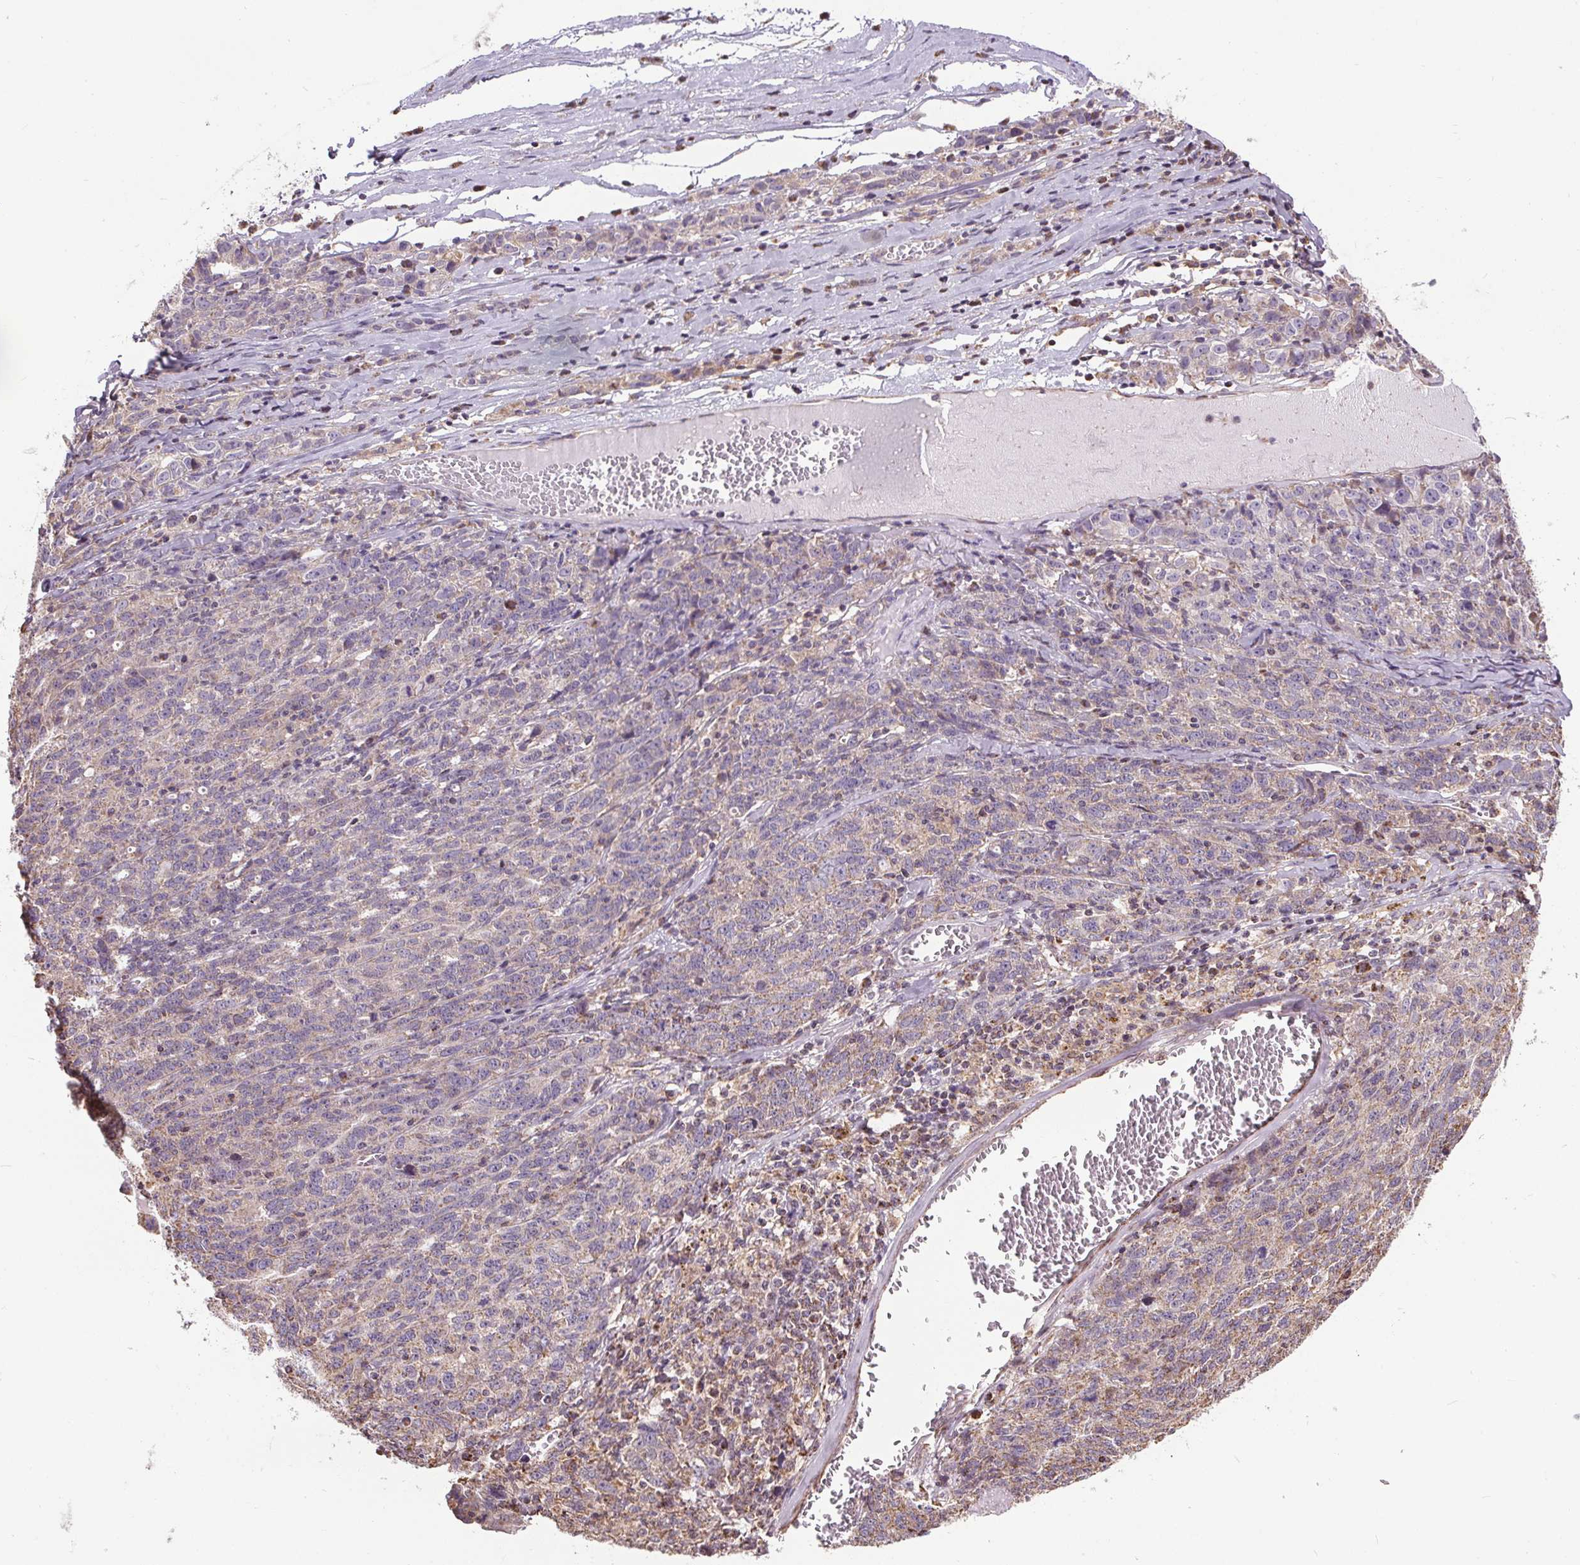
{"staining": {"intensity": "weak", "quantity": "<25%", "location": "cytoplasmic/membranous"}, "tissue": "ovarian cancer", "cell_type": "Tumor cells", "image_type": "cancer", "snomed": [{"axis": "morphology", "description": "Cystadenocarcinoma, serous, NOS"}, {"axis": "topography", "description": "Ovary"}], "caption": "A micrograph of human serous cystadenocarcinoma (ovarian) is negative for staining in tumor cells. (Immunohistochemistry, brightfield microscopy, high magnification).", "gene": "ZNF548", "patient": {"sex": "female", "age": 71}}